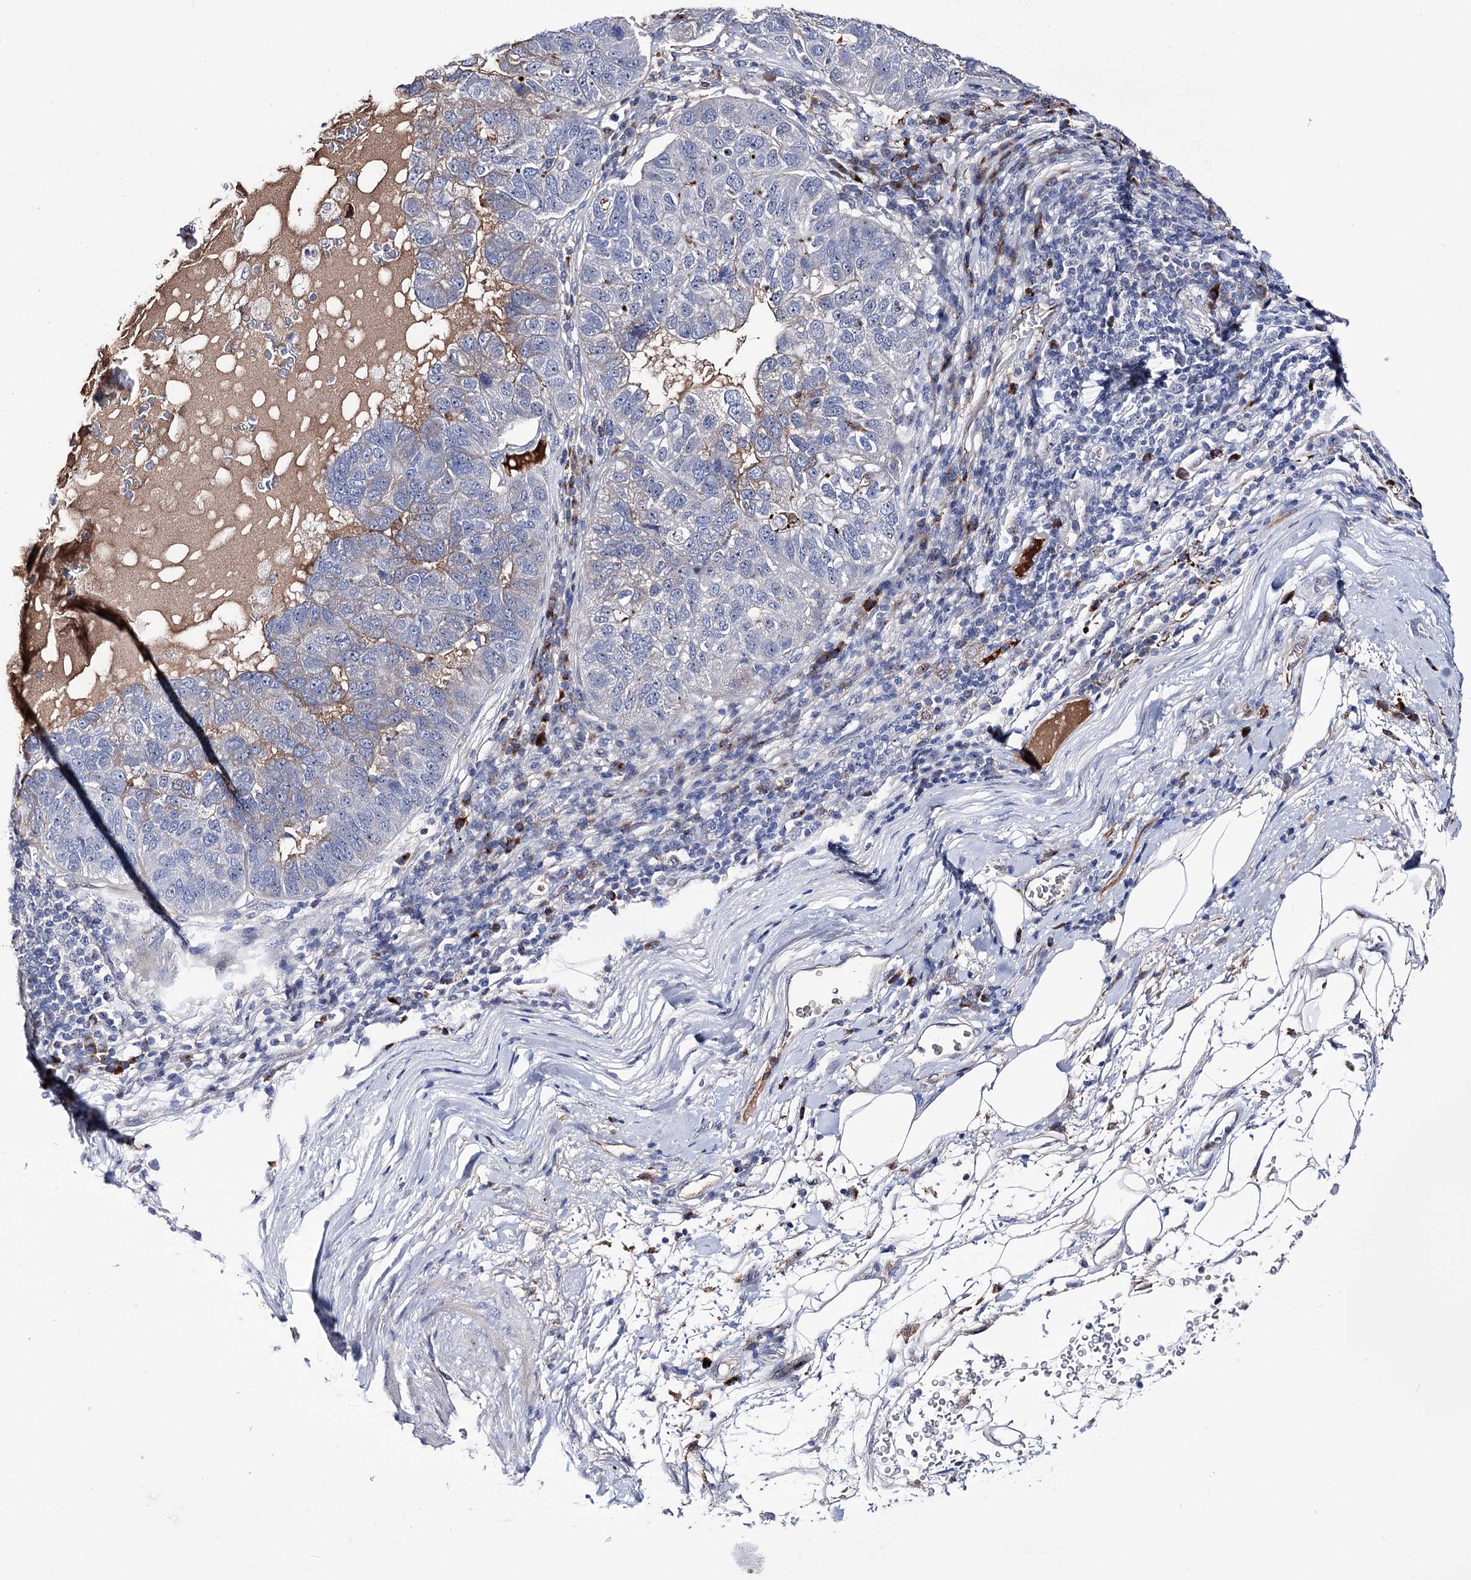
{"staining": {"intensity": "negative", "quantity": "none", "location": "none"}, "tissue": "pancreatic cancer", "cell_type": "Tumor cells", "image_type": "cancer", "snomed": [{"axis": "morphology", "description": "Adenocarcinoma, NOS"}, {"axis": "topography", "description": "Pancreas"}], "caption": "A histopathology image of human pancreatic cancer is negative for staining in tumor cells.", "gene": "PCGF5", "patient": {"sex": "female", "age": 61}}